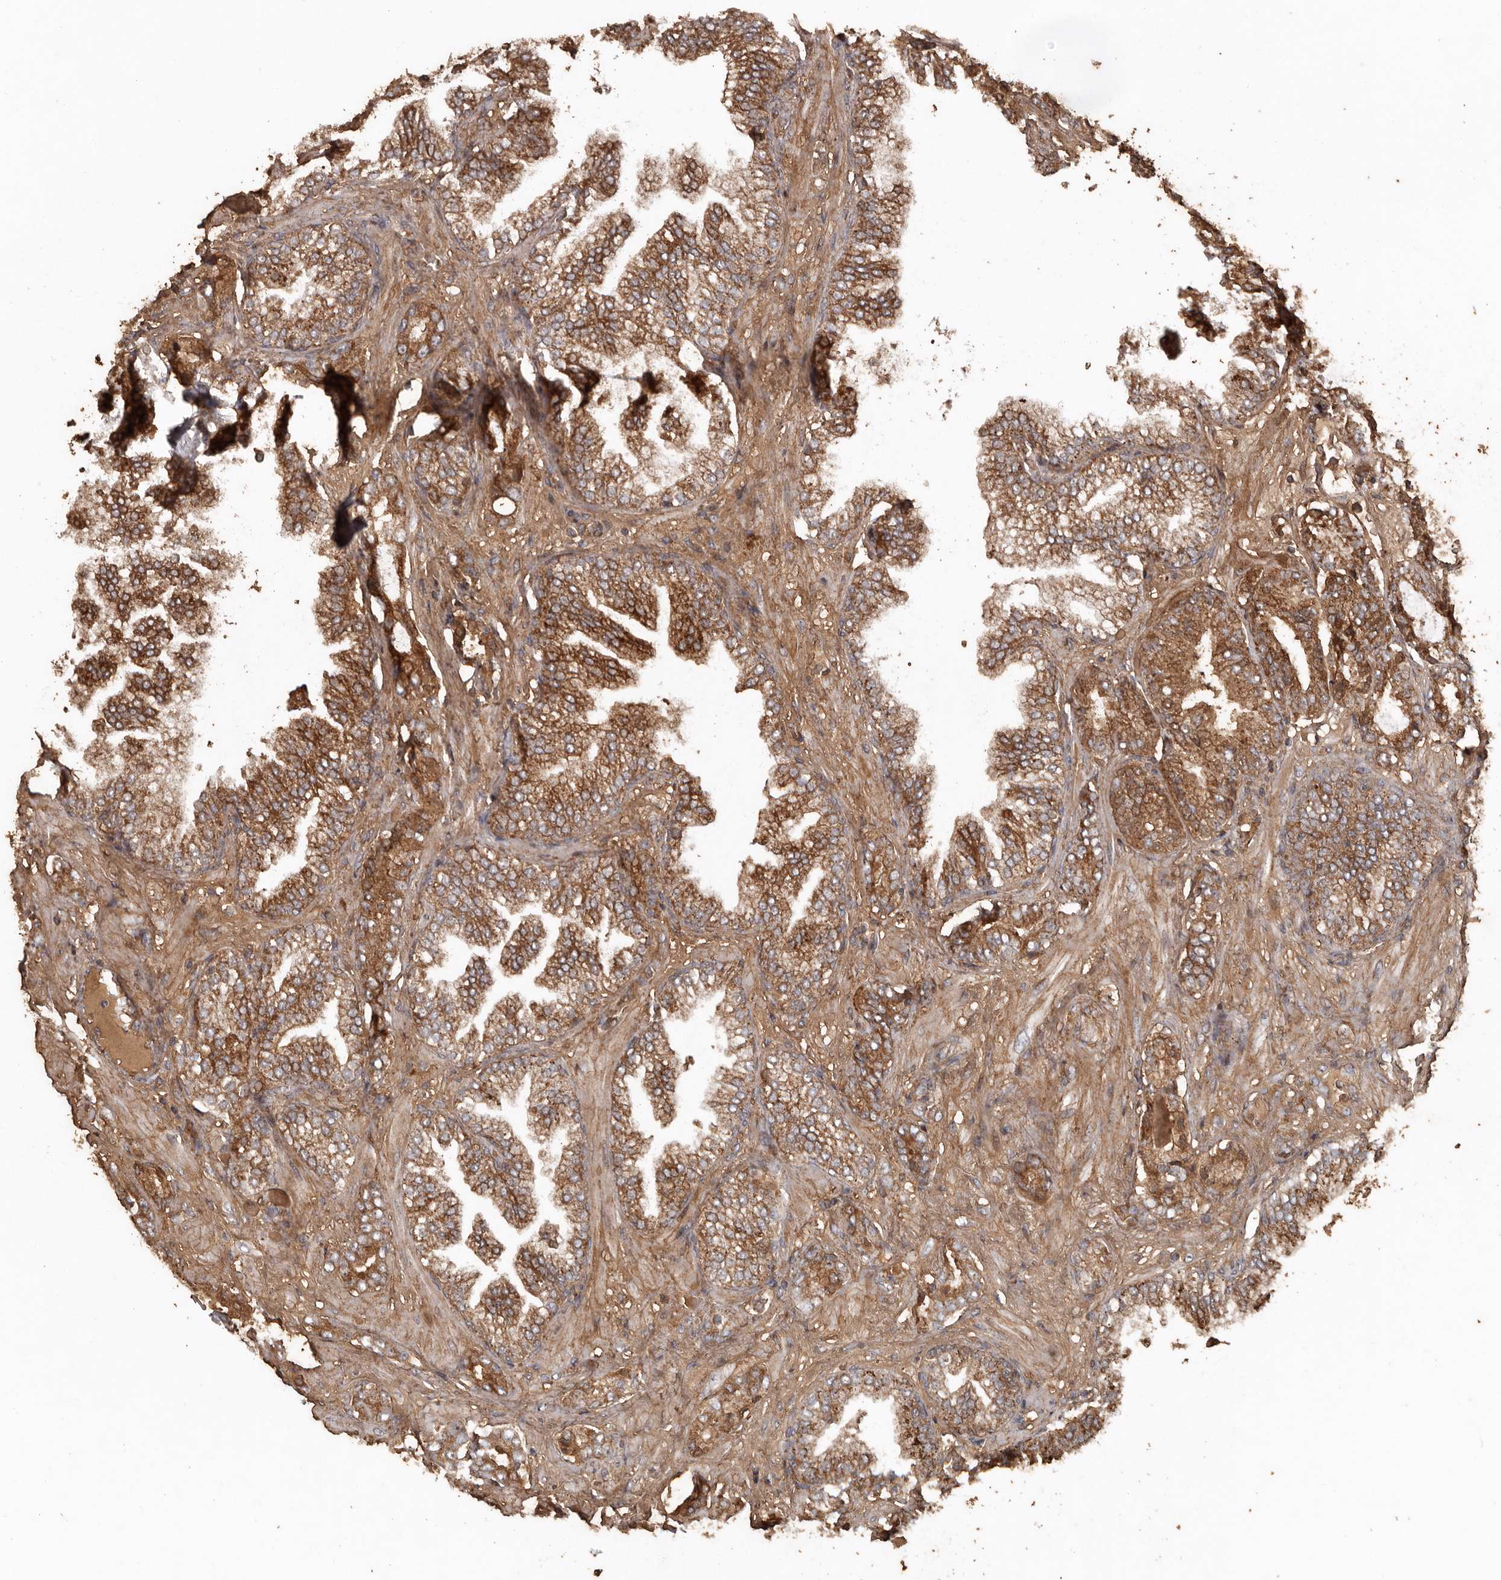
{"staining": {"intensity": "strong", "quantity": ">75%", "location": "cytoplasmic/membranous"}, "tissue": "prostate cancer", "cell_type": "Tumor cells", "image_type": "cancer", "snomed": [{"axis": "morphology", "description": "Adenocarcinoma, High grade"}, {"axis": "topography", "description": "Prostate"}], "caption": "Immunohistochemistry (DAB) staining of prostate cancer shows strong cytoplasmic/membranous protein expression in approximately >75% of tumor cells.", "gene": "RANBP17", "patient": {"sex": "male", "age": 58}}